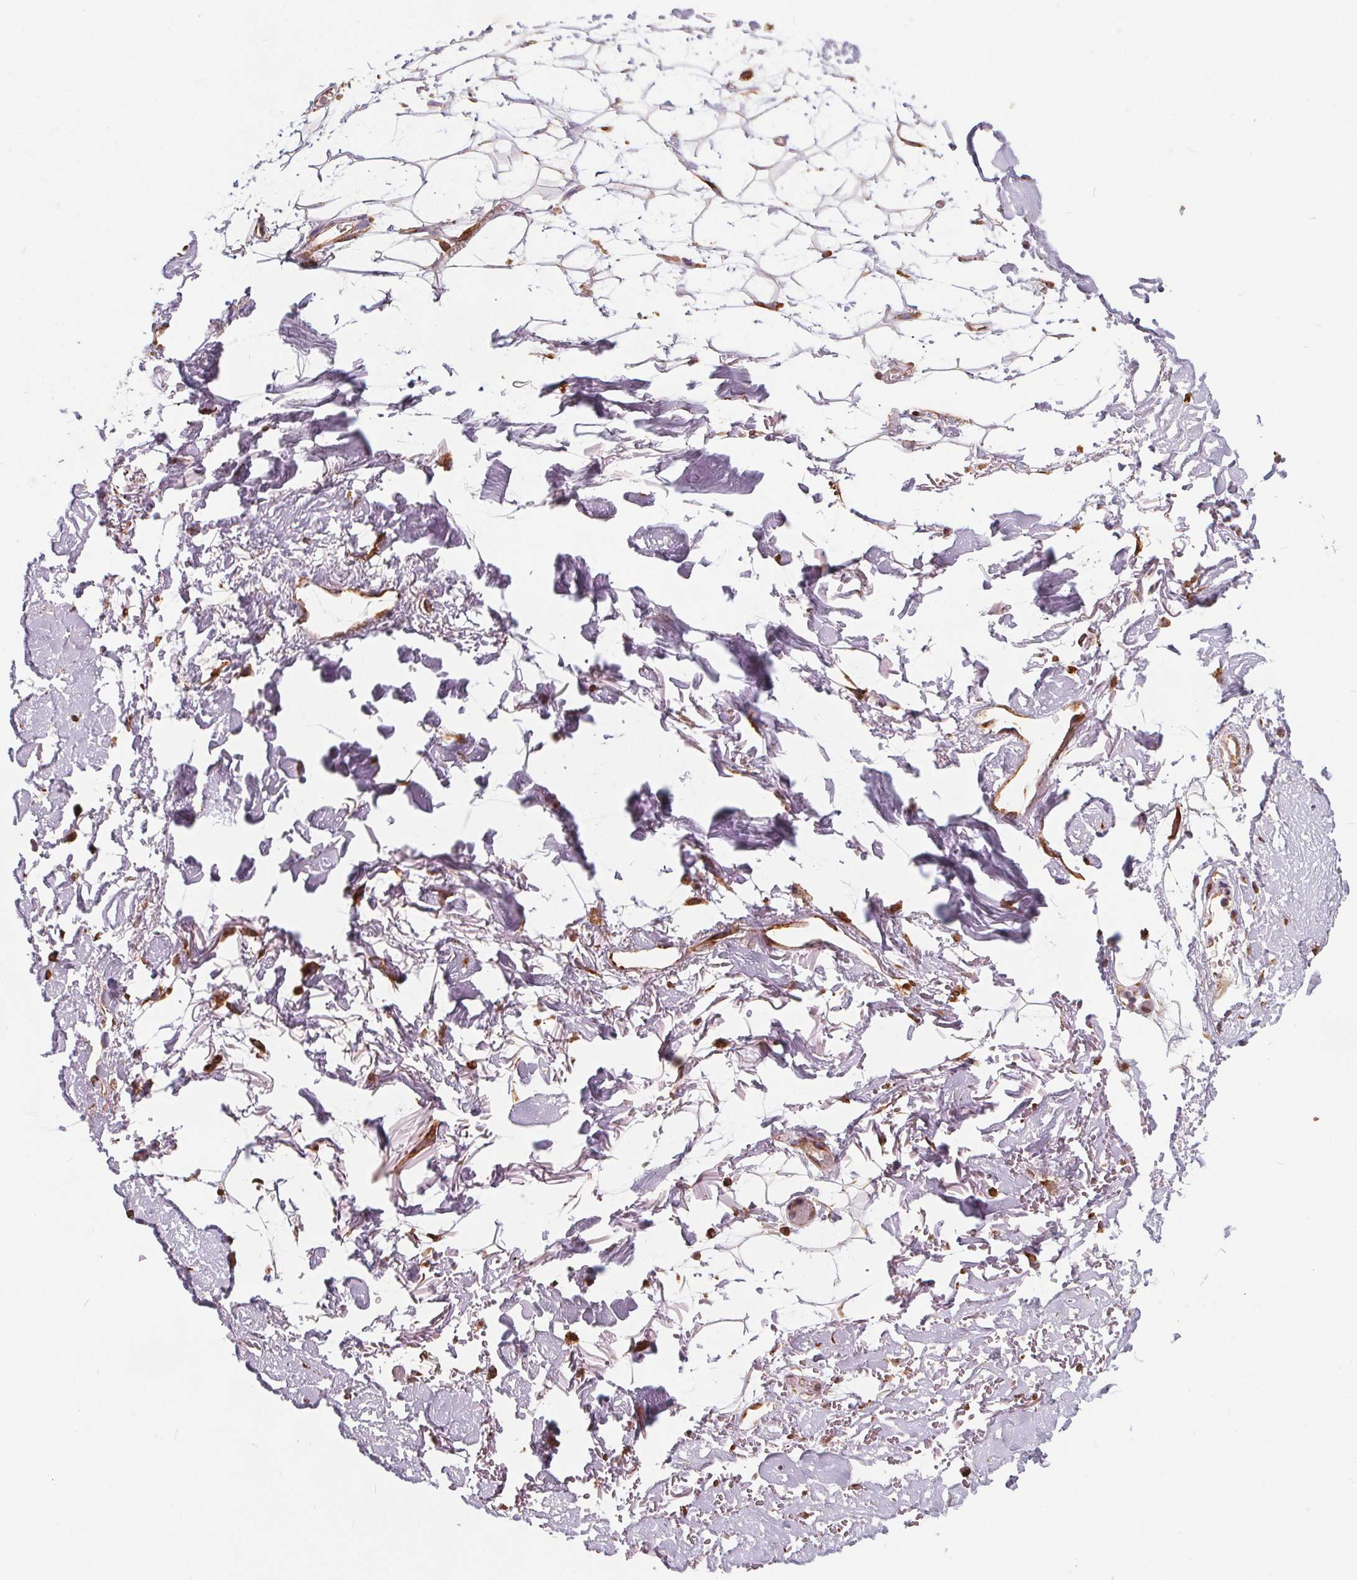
{"staining": {"intensity": "negative", "quantity": "none", "location": "none"}, "tissue": "adipose tissue", "cell_type": "Adipocytes", "image_type": "normal", "snomed": [{"axis": "morphology", "description": "Normal tissue, NOS"}, {"axis": "topography", "description": "Anal"}, {"axis": "topography", "description": "Peripheral nerve tissue"}], "caption": "Immunohistochemistry micrograph of unremarkable adipose tissue: adipose tissue stained with DAB (3,3'-diaminobenzidine) reveals no significant protein expression in adipocytes. (Brightfield microscopy of DAB immunohistochemistry (IHC) at high magnification).", "gene": "PLSCR3", "patient": {"sex": "male", "age": 78}}